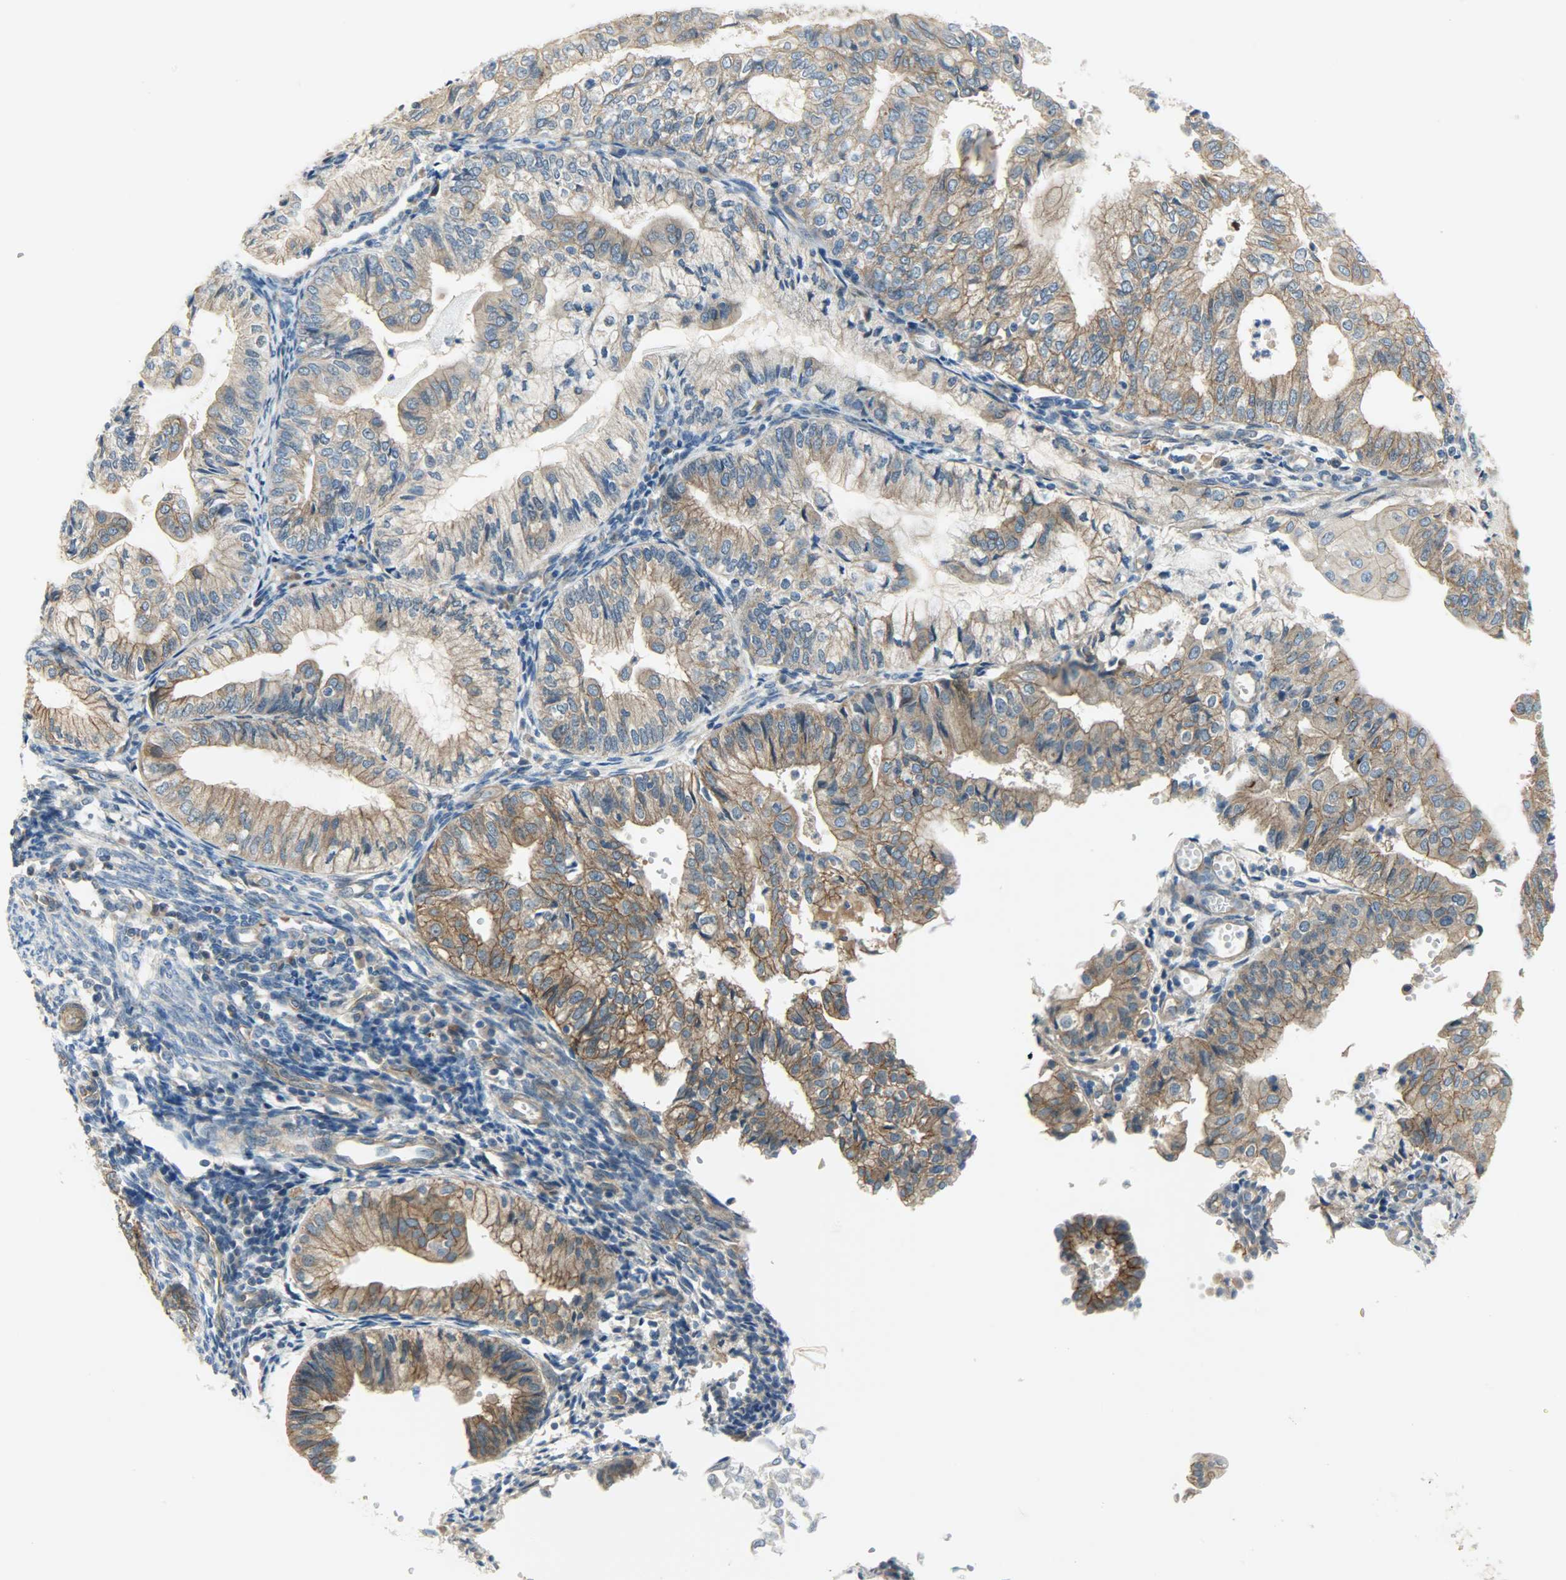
{"staining": {"intensity": "moderate", "quantity": ">75%", "location": "cytoplasmic/membranous"}, "tissue": "endometrial cancer", "cell_type": "Tumor cells", "image_type": "cancer", "snomed": [{"axis": "morphology", "description": "Adenocarcinoma, NOS"}, {"axis": "topography", "description": "Endometrium"}], "caption": "IHC (DAB) staining of endometrial adenocarcinoma reveals moderate cytoplasmic/membranous protein expression in approximately >75% of tumor cells. (DAB (3,3'-diaminobenzidine) IHC, brown staining for protein, blue staining for nuclei).", "gene": "KIAA1217", "patient": {"sex": "female", "age": 59}}